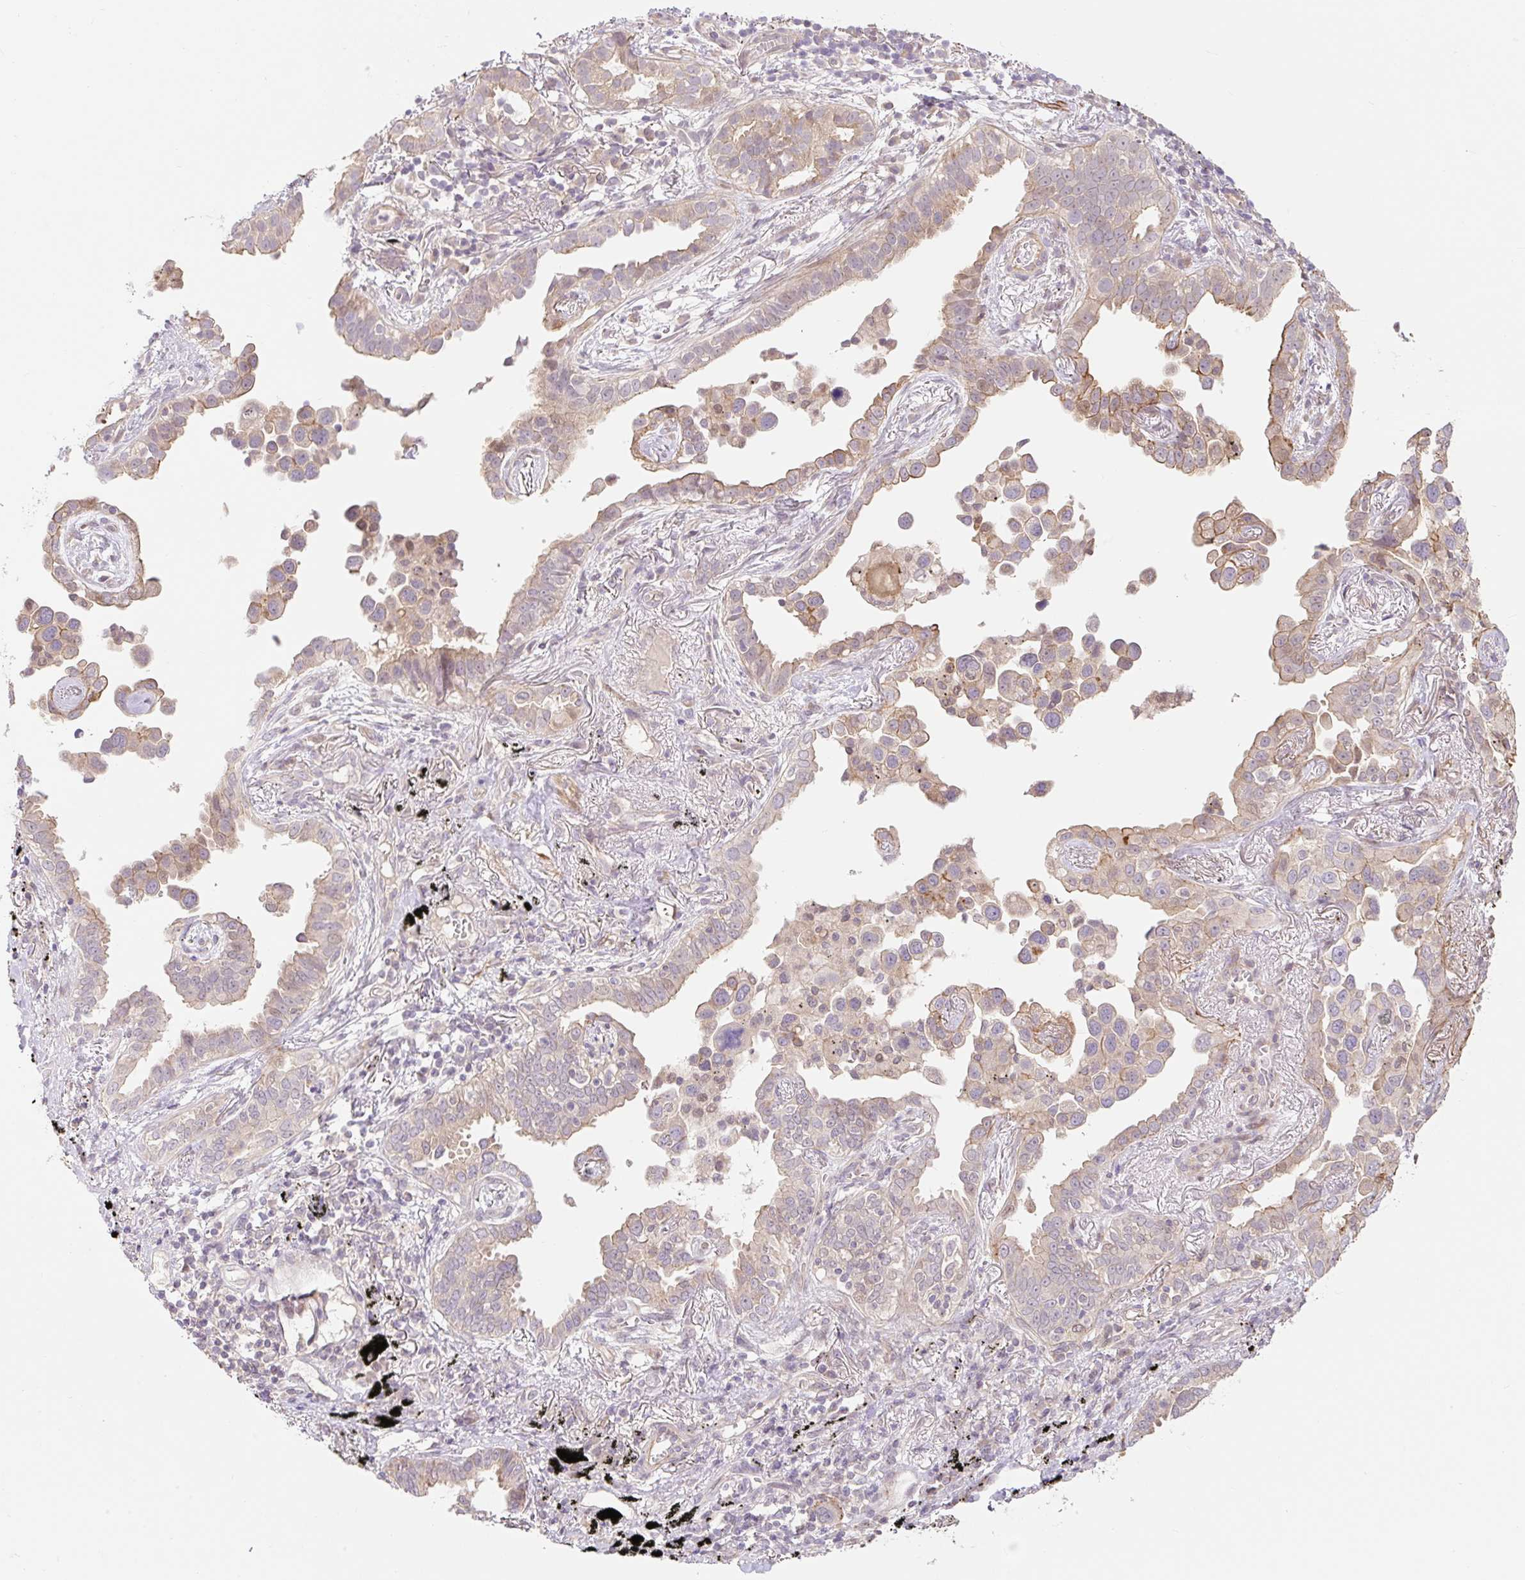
{"staining": {"intensity": "weak", "quantity": "<25%", "location": "cytoplasmic/membranous"}, "tissue": "lung cancer", "cell_type": "Tumor cells", "image_type": "cancer", "snomed": [{"axis": "morphology", "description": "Adenocarcinoma, NOS"}, {"axis": "topography", "description": "Lung"}], "caption": "Immunohistochemistry photomicrograph of lung cancer (adenocarcinoma) stained for a protein (brown), which exhibits no expression in tumor cells. (DAB (3,3'-diaminobenzidine) IHC, high magnification).", "gene": "EMC10", "patient": {"sex": "male", "age": 67}}